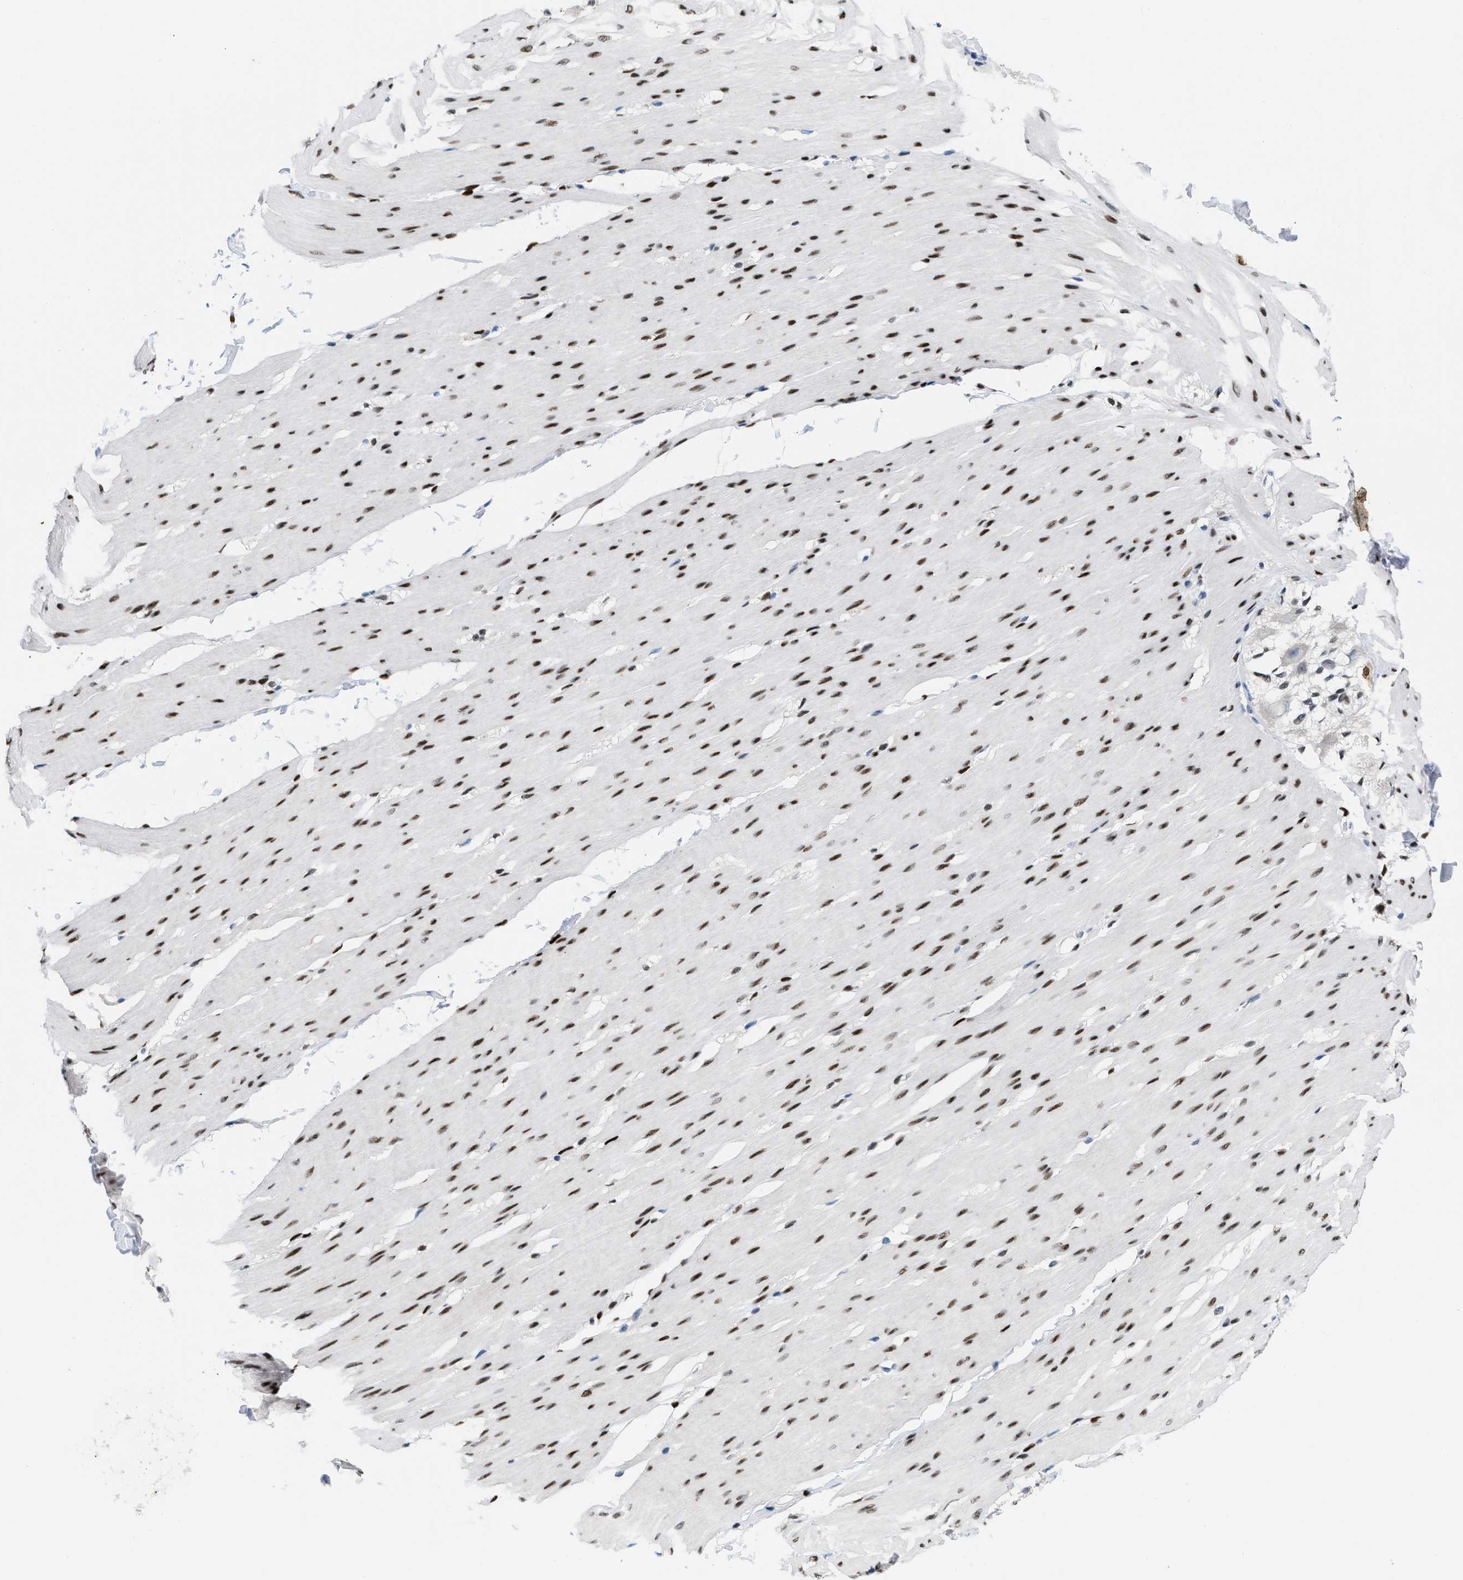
{"staining": {"intensity": "strong", "quantity": ">75%", "location": "nuclear"}, "tissue": "smooth muscle", "cell_type": "Smooth muscle cells", "image_type": "normal", "snomed": [{"axis": "morphology", "description": "Normal tissue, NOS"}, {"axis": "topography", "description": "Smooth muscle"}, {"axis": "topography", "description": "Colon"}], "caption": "Benign smooth muscle displays strong nuclear positivity in about >75% of smooth muscle cells The protein is stained brown, and the nuclei are stained in blue (DAB IHC with brightfield microscopy, high magnification)..", "gene": "NFIX", "patient": {"sex": "male", "age": 67}}